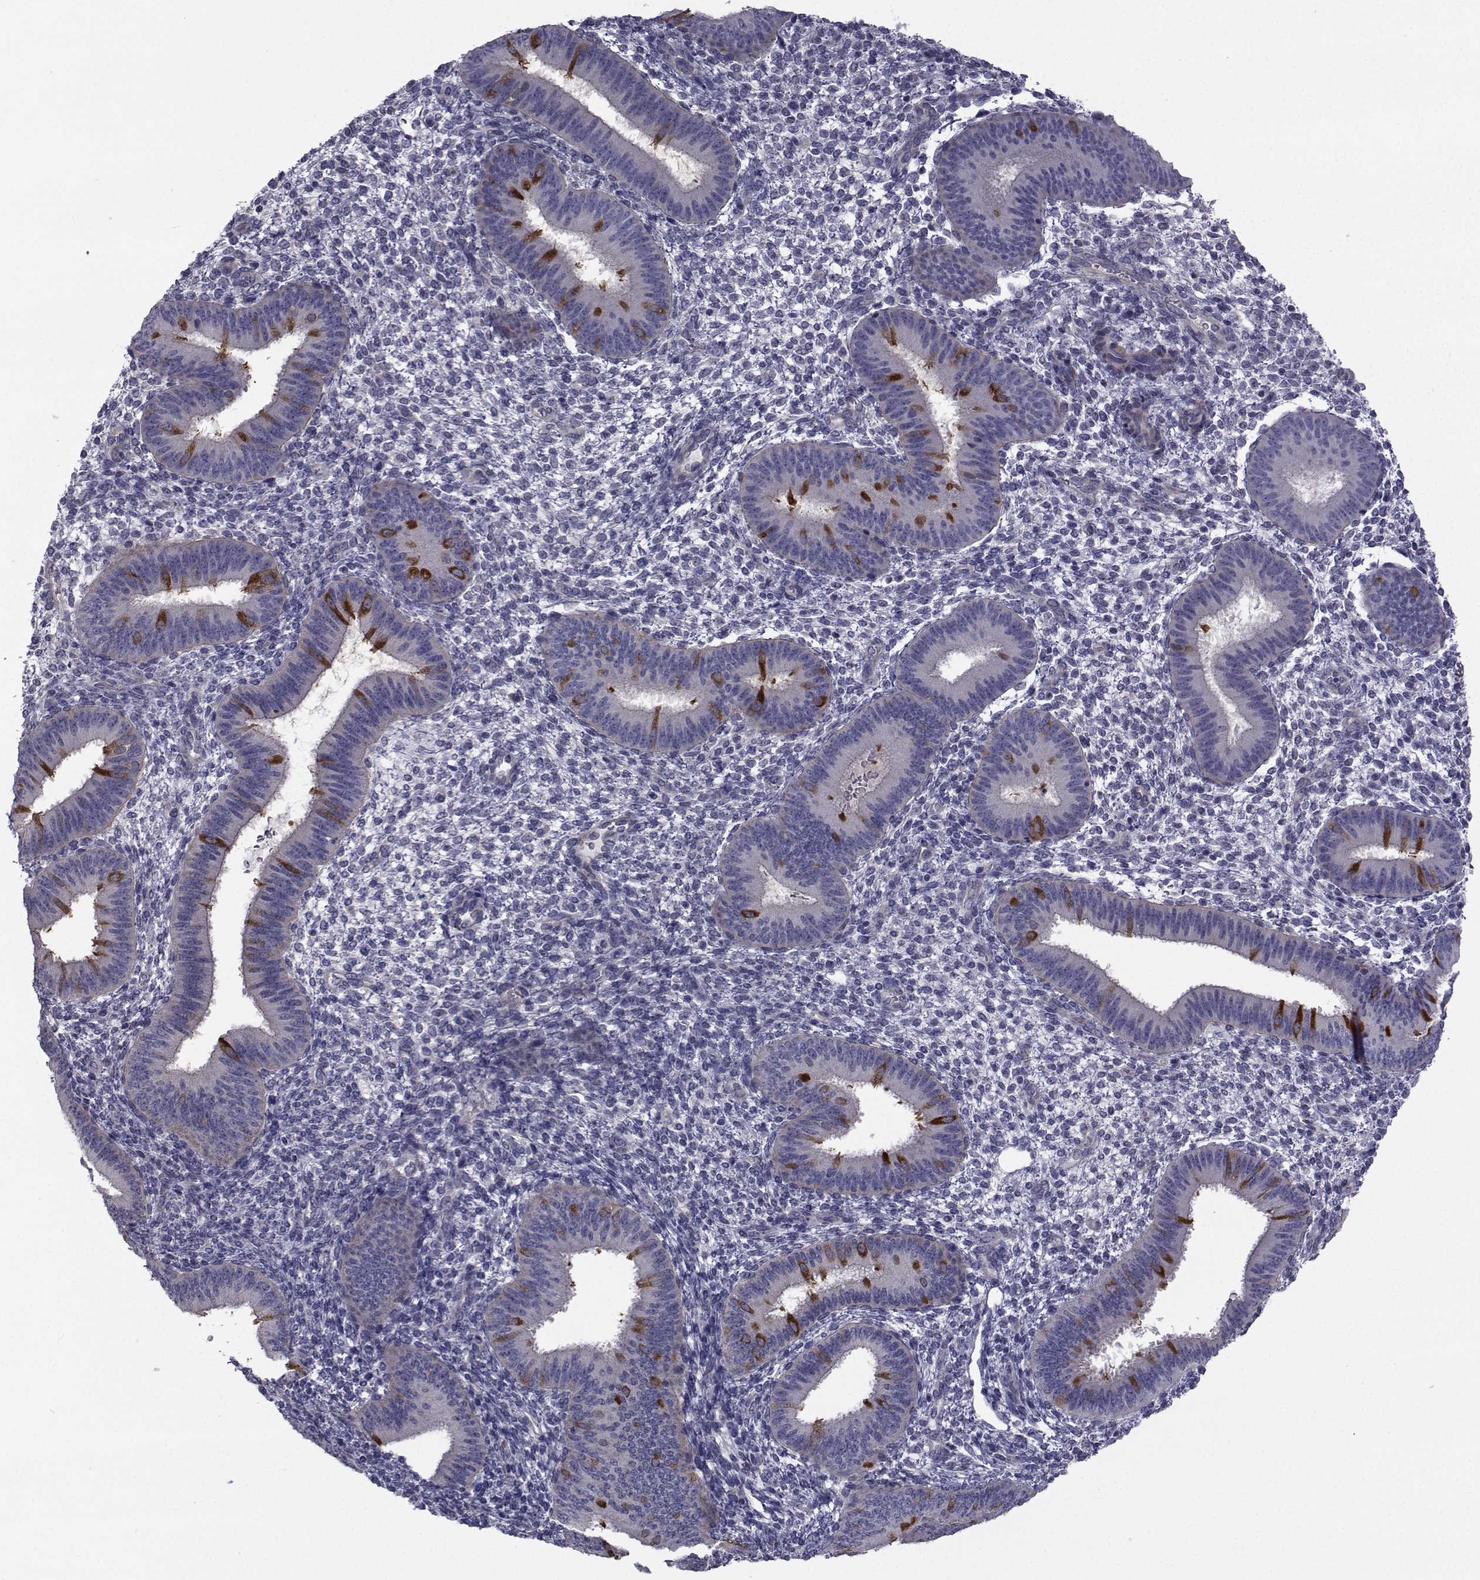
{"staining": {"intensity": "negative", "quantity": "none", "location": "none"}, "tissue": "endometrium", "cell_type": "Cells in endometrial stroma", "image_type": "normal", "snomed": [{"axis": "morphology", "description": "Normal tissue, NOS"}, {"axis": "topography", "description": "Endometrium"}], "caption": "Protein analysis of normal endometrium demonstrates no significant expression in cells in endometrial stroma. (DAB (3,3'-diaminobenzidine) immunohistochemistry (IHC), high magnification).", "gene": "CFAP74", "patient": {"sex": "female", "age": 39}}